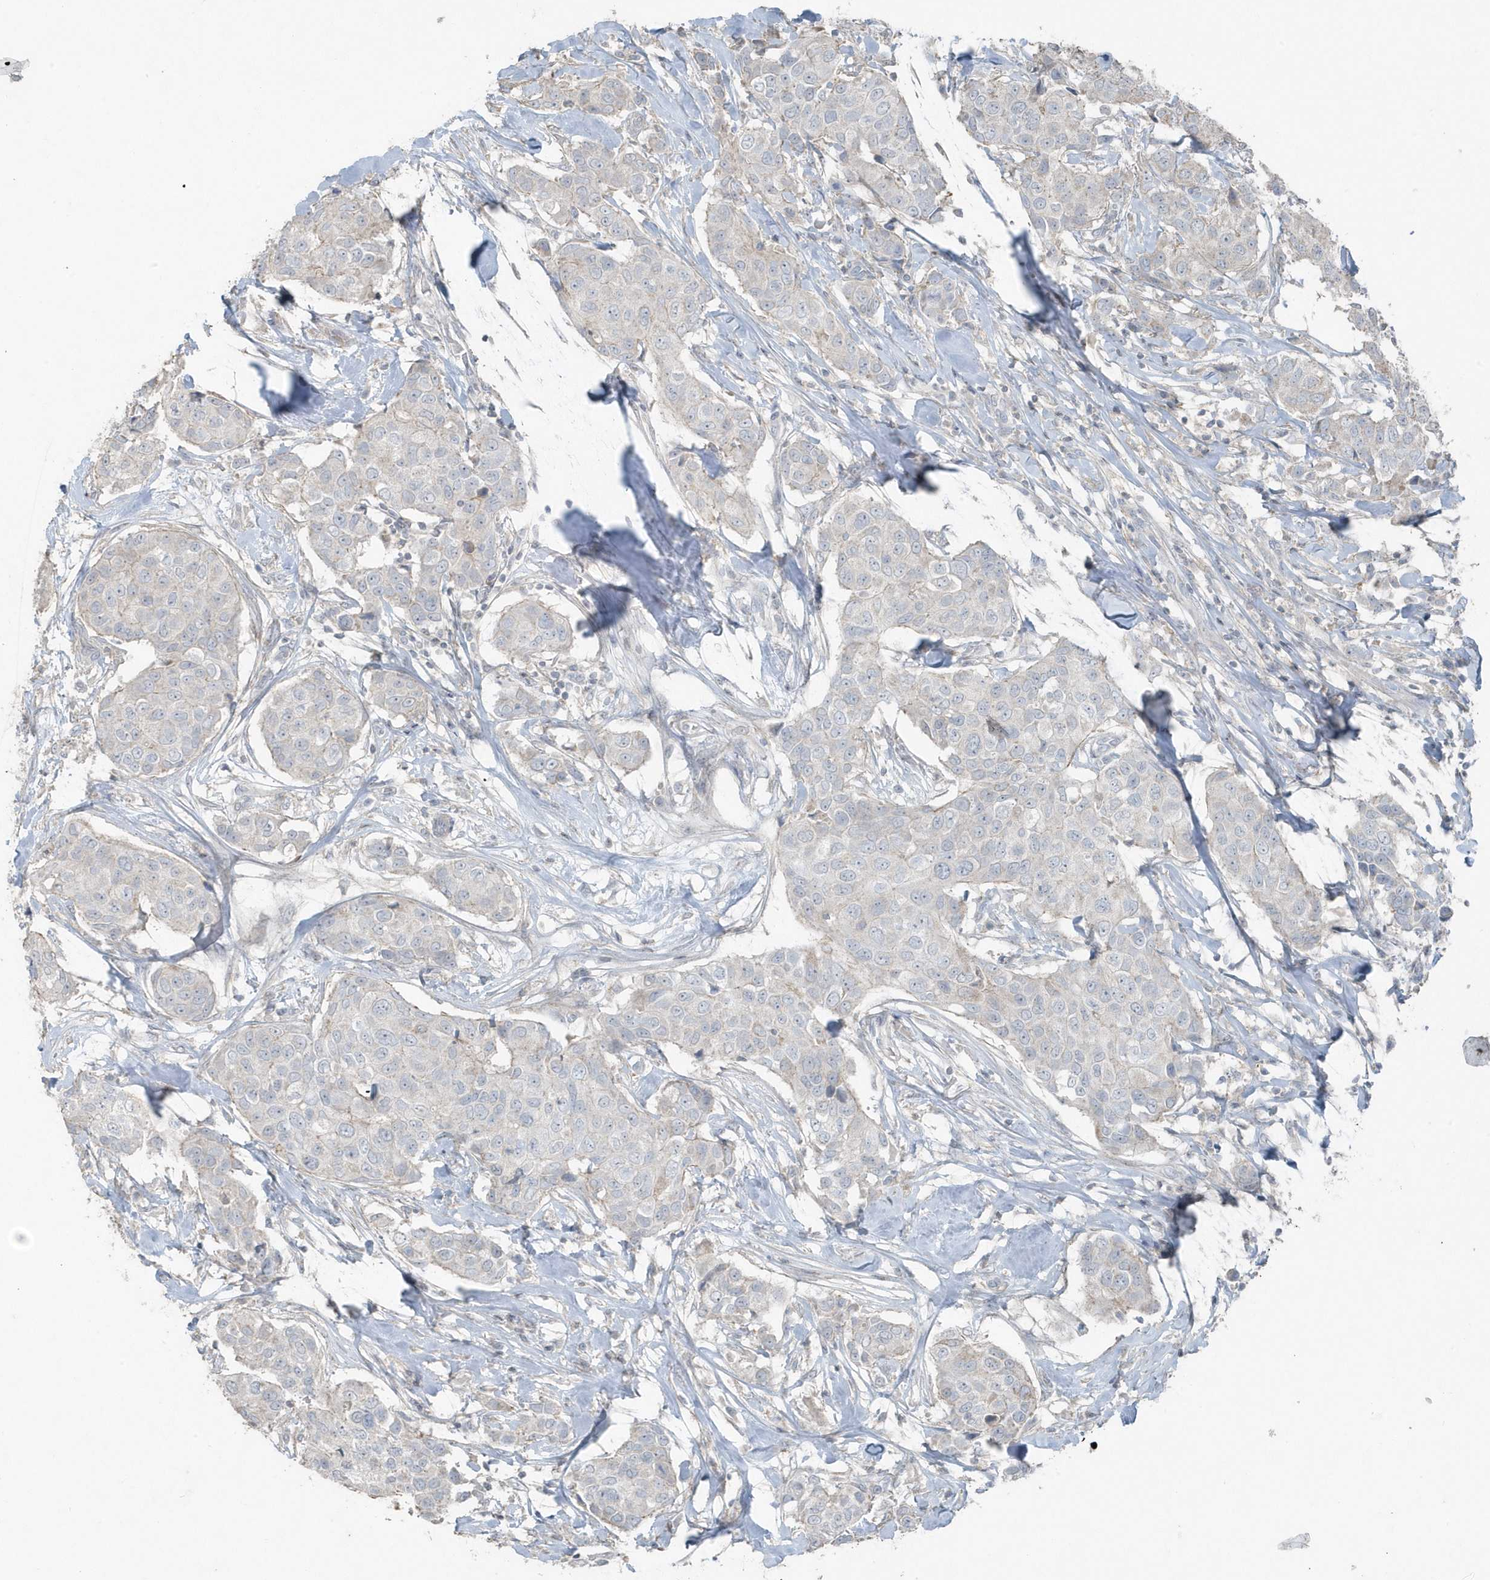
{"staining": {"intensity": "negative", "quantity": "none", "location": "none"}, "tissue": "breast cancer", "cell_type": "Tumor cells", "image_type": "cancer", "snomed": [{"axis": "morphology", "description": "Duct carcinoma"}, {"axis": "topography", "description": "Breast"}], "caption": "Protein analysis of intraductal carcinoma (breast) reveals no significant staining in tumor cells. (Brightfield microscopy of DAB immunohistochemistry (IHC) at high magnification).", "gene": "ACTC1", "patient": {"sex": "female", "age": 80}}